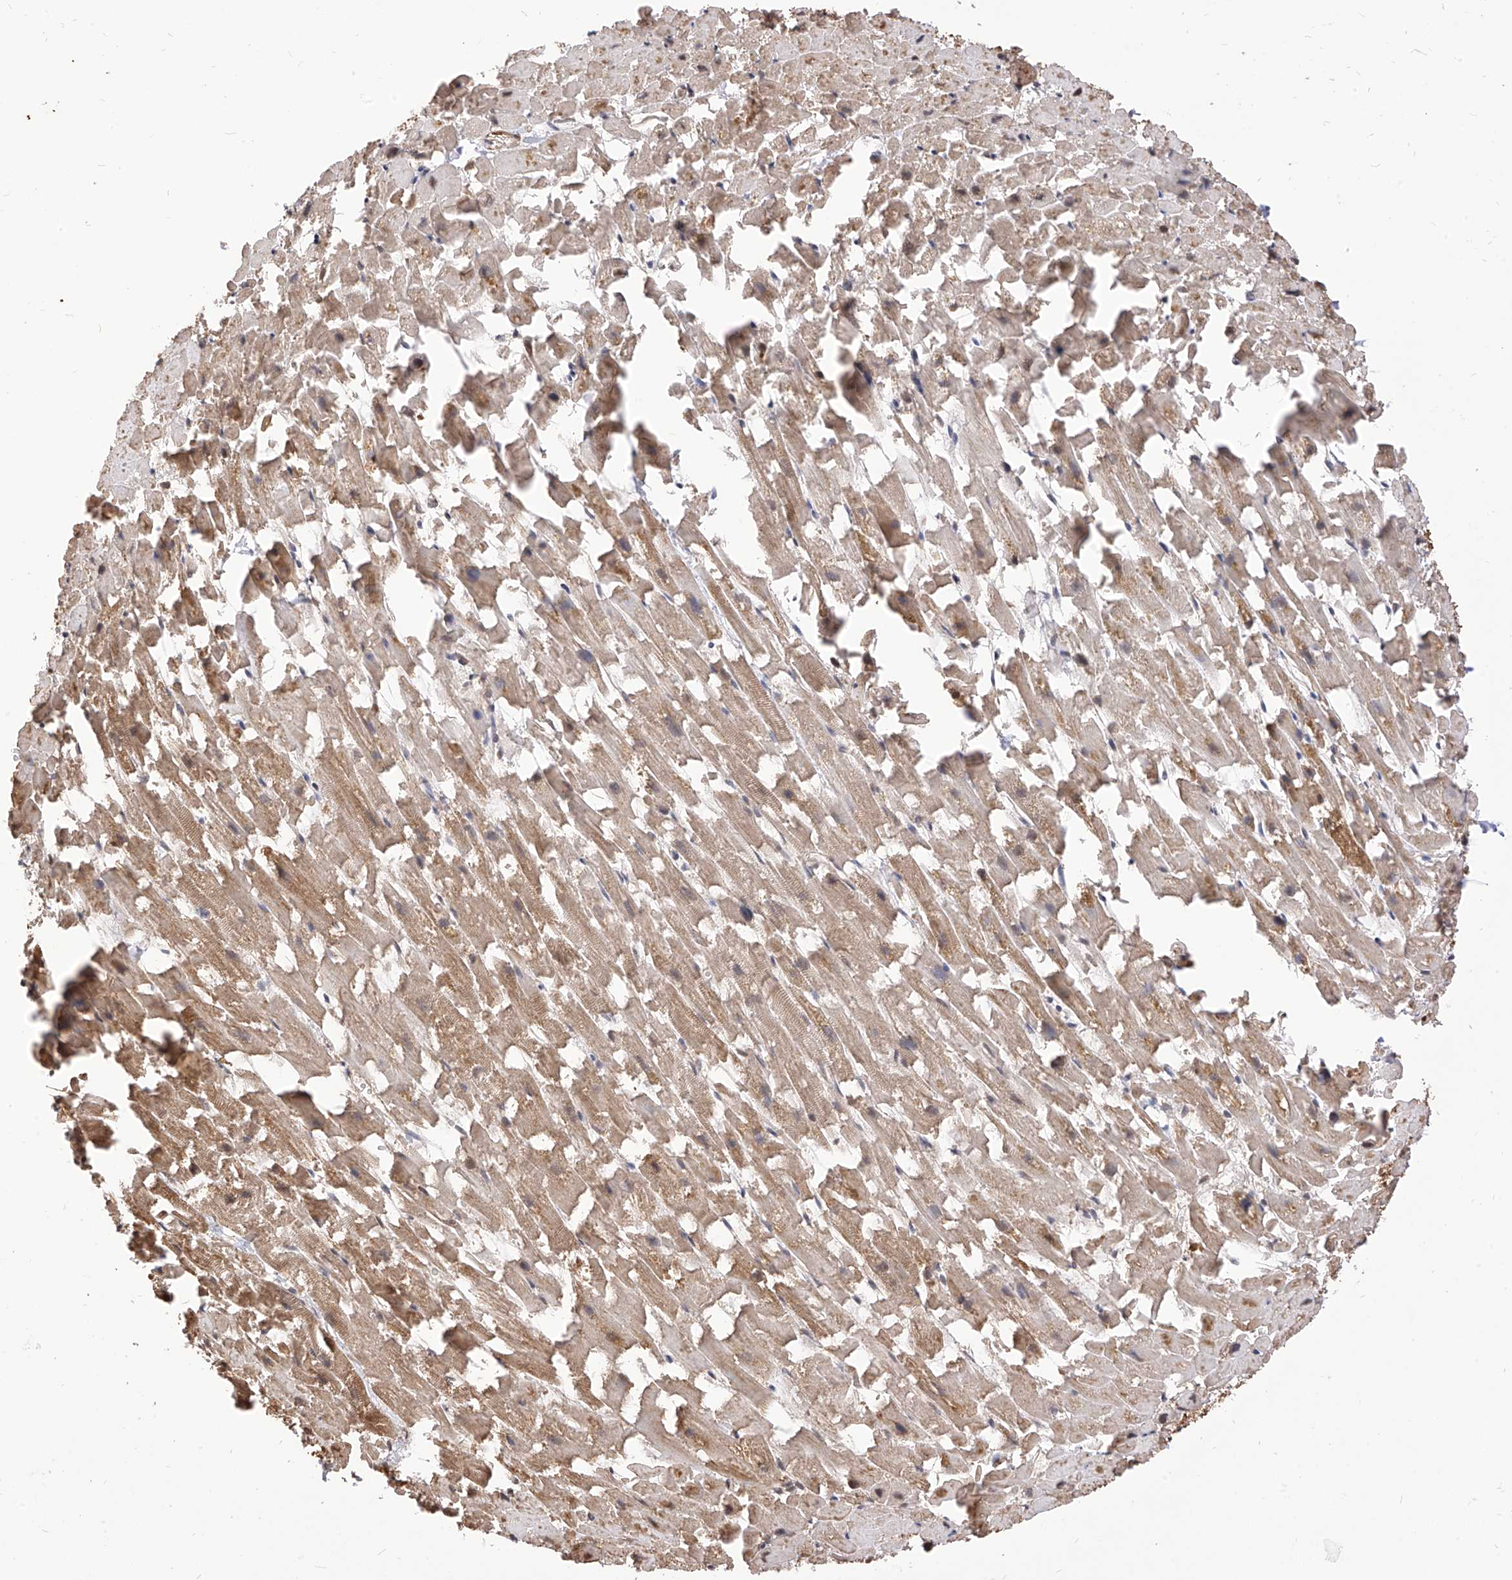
{"staining": {"intensity": "moderate", "quantity": ">75%", "location": "cytoplasmic/membranous"}, "tissue": "heart muscle", "cell_type": "Cardiomyocytes", "image_type": "normal", "snomed": [{"axis": "morphology", "description": "Normal tissue, NOS"}, {"axis": "topography", "description": "Heart"}], "caption": "Moderate cytoplasmic/membranous protein expression is identified in approximately >75% of cardiomyocytes in heart muscle.", "gene": "TTLL8", "patient": {"sex": "female", "age": 64}}